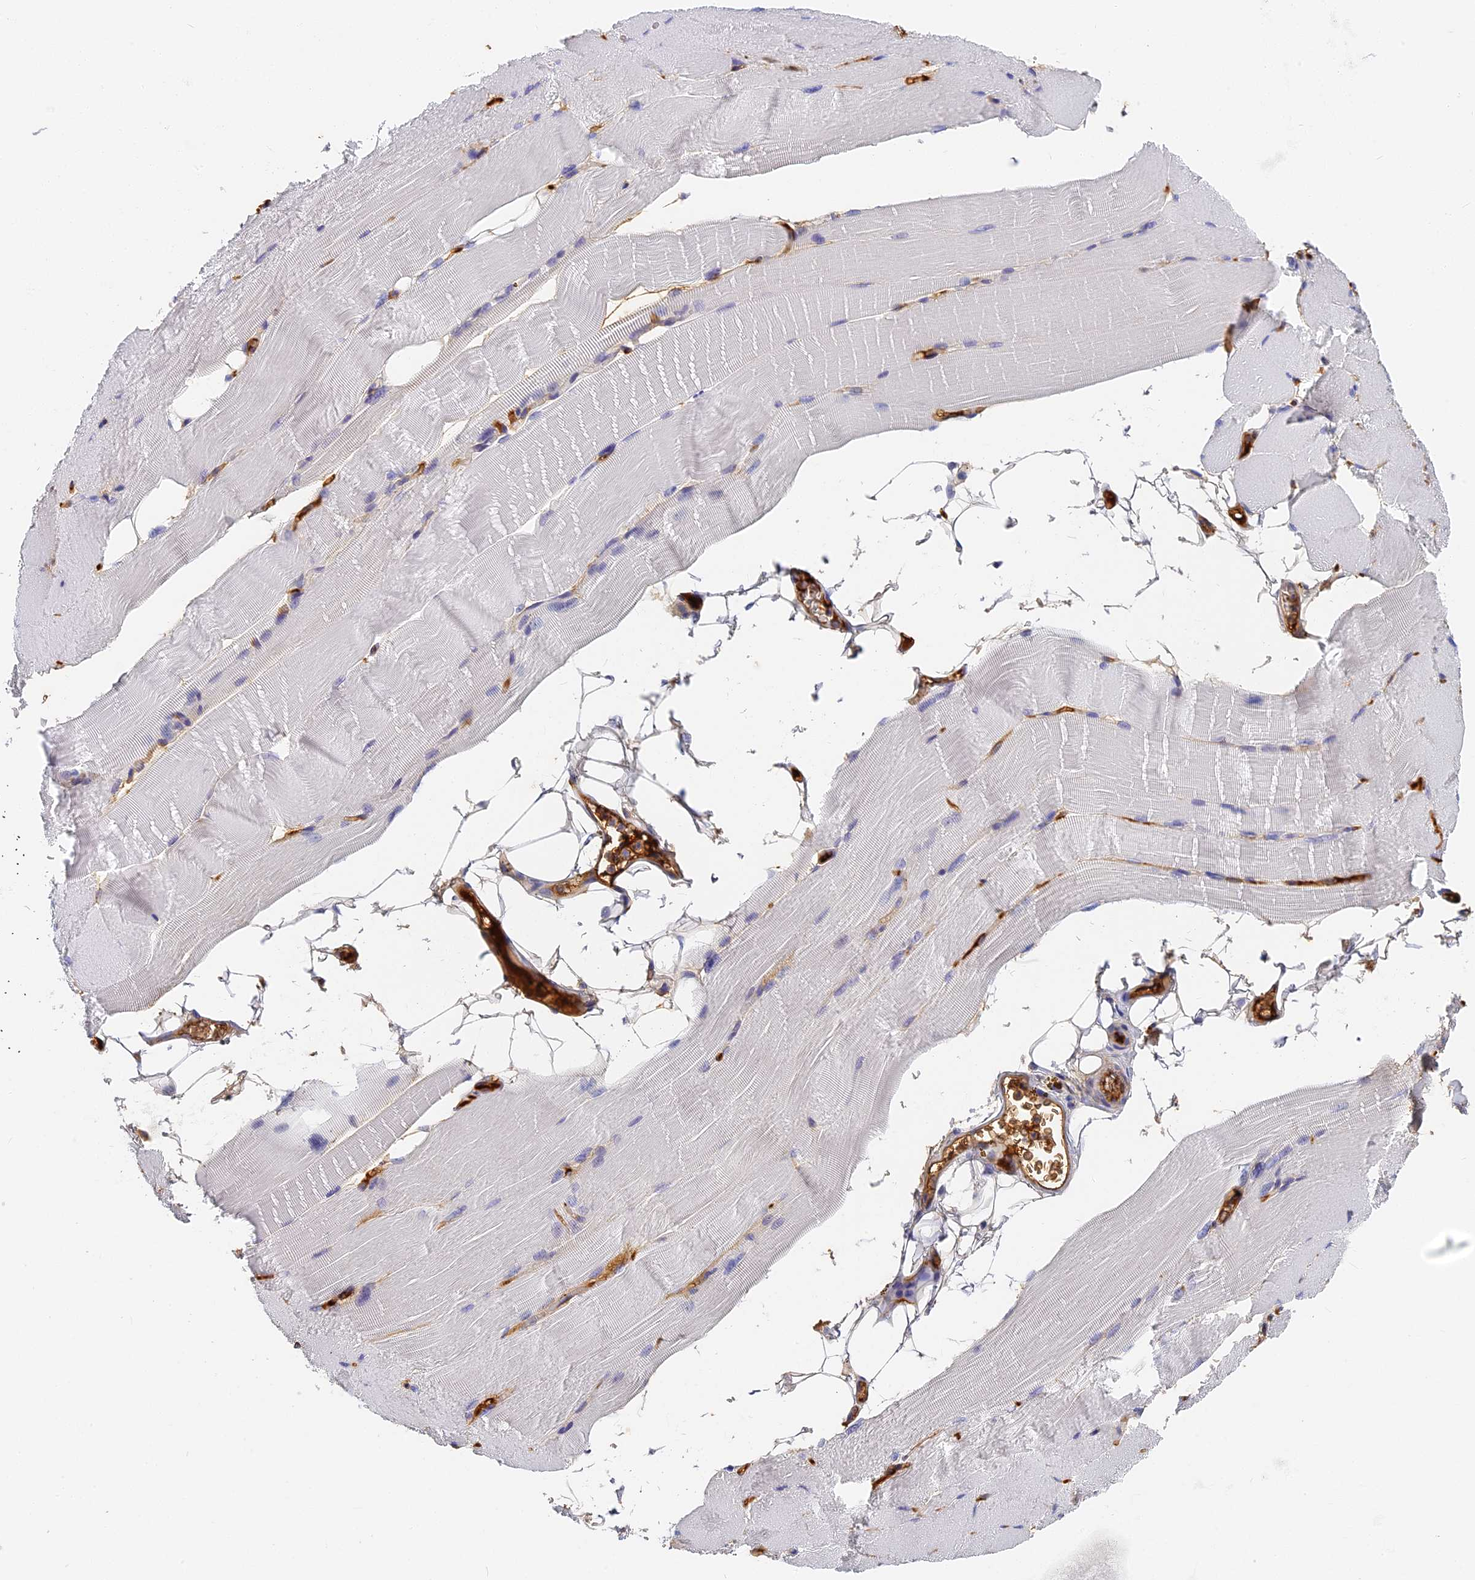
{"staining": {"intensity": "negative", "quantity": "none", "location": "none"}, "tissue": "skeletal muscle", "cell_type": "Myocytes", "image_type": "normal", "snomed": [{"axis": "morphology", "description": "Normal tissue, NOS"}, {"axis": "topography", "description": "Skeletal muscle"}, {"axis": "topography", "description": "Parathyroid gland"}], "caption": "This is an immunohistochemistry (IHC) histopathology image of benign skeletal muscle. There is no positivity in myocytes.", "gene": "ITIH1", "patient": {"sex": "female", "age": 37}}